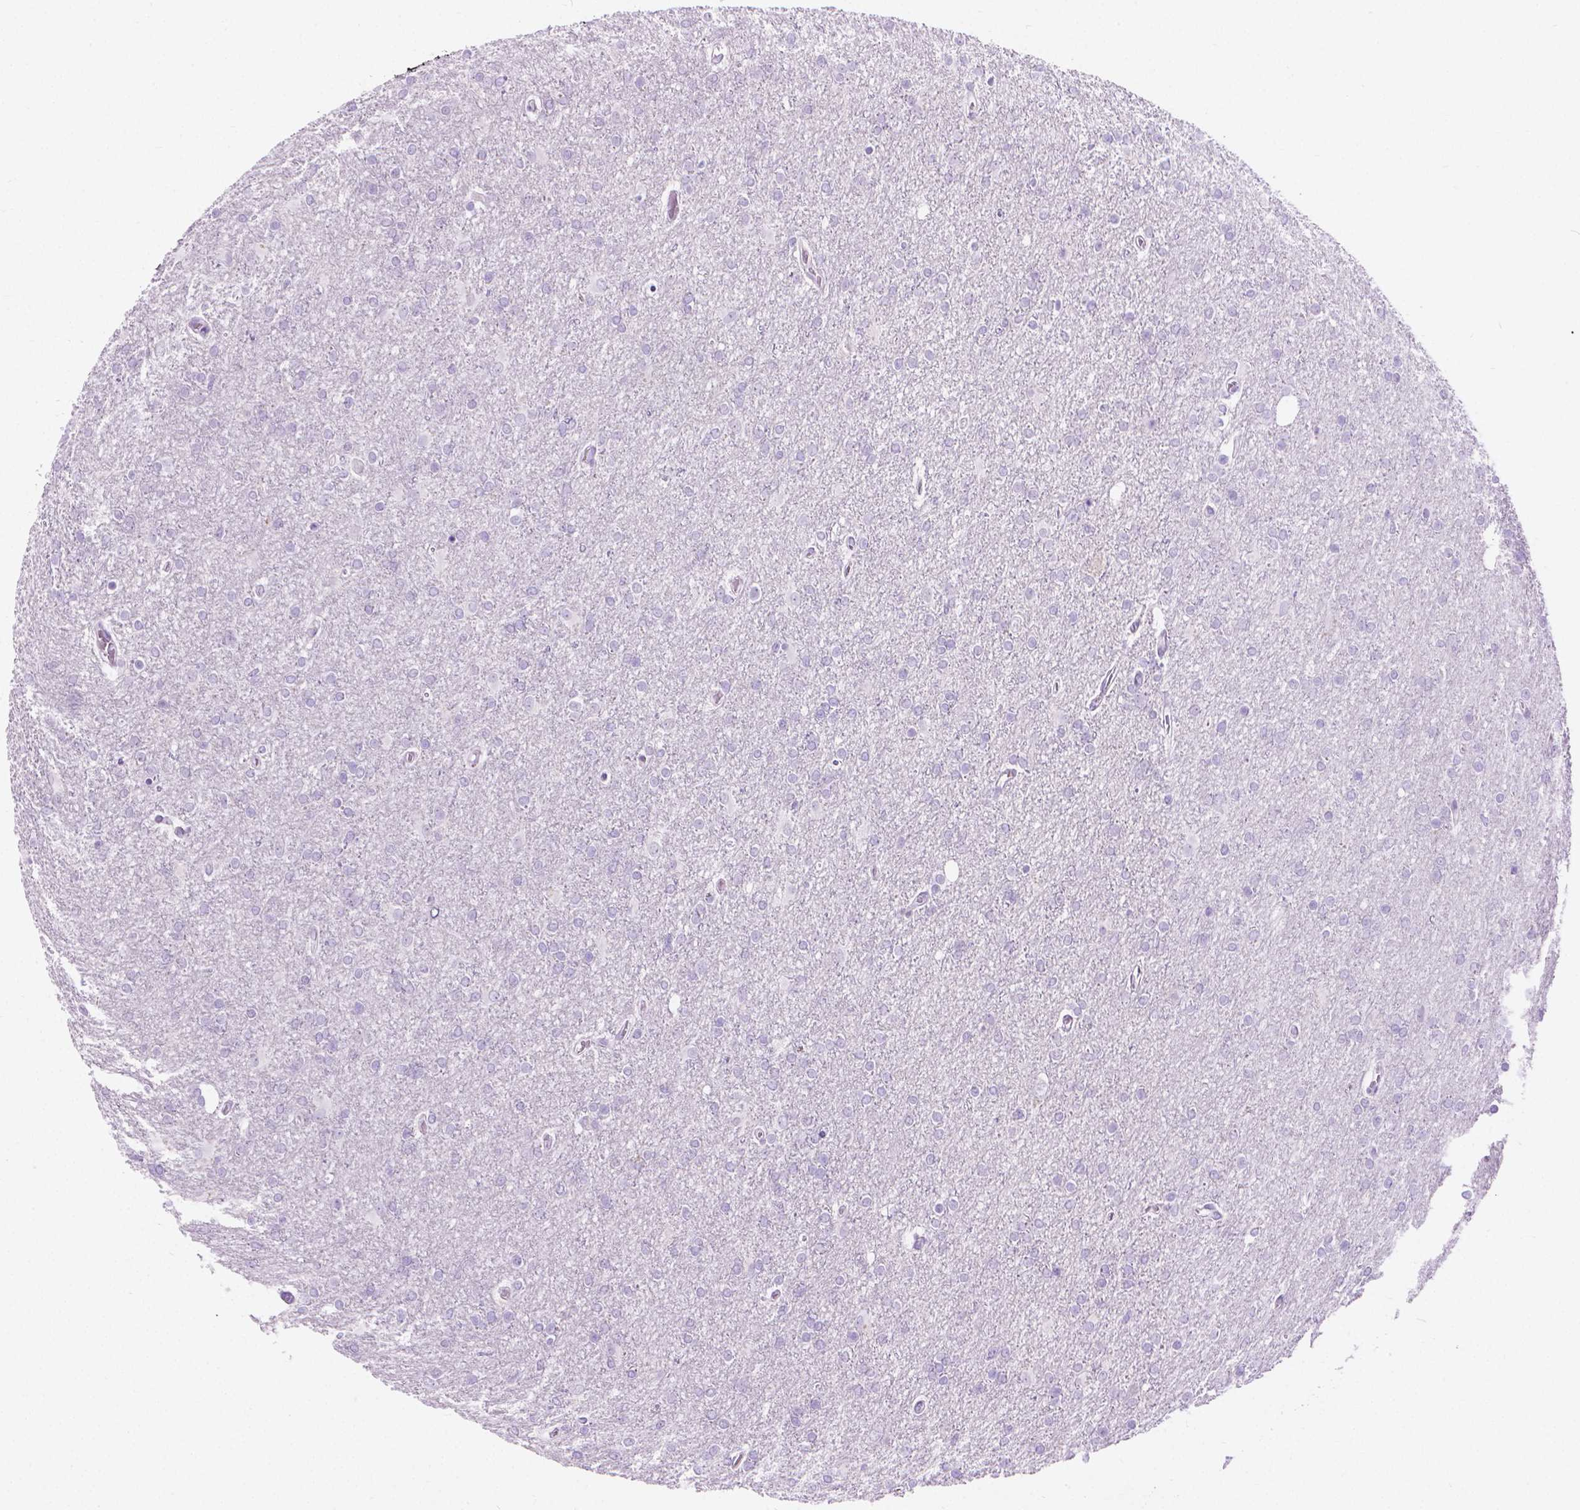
{"staining": {"intensity": "negative", "quantity": "none", "location": "none"}, "tissue": "glioma", "cell_type": "Tumor cells", "image_type": "cancer", "snomed": [{"axis": "morphology", "description": "Glioma, malignant, High grade"}, {"axis": "topography", "description": "Cerebral cortex"}], "caption": "Tumor cells show no significant staining in malignant glioma (high-grade). The staining is performed using DAB (3,3'-diaminobenzidine) brown chromogen with nuclei counter-stained in using hematoxylin.", "gene": "CFAP52", "patient": {"sex": "male", "age": 70}}